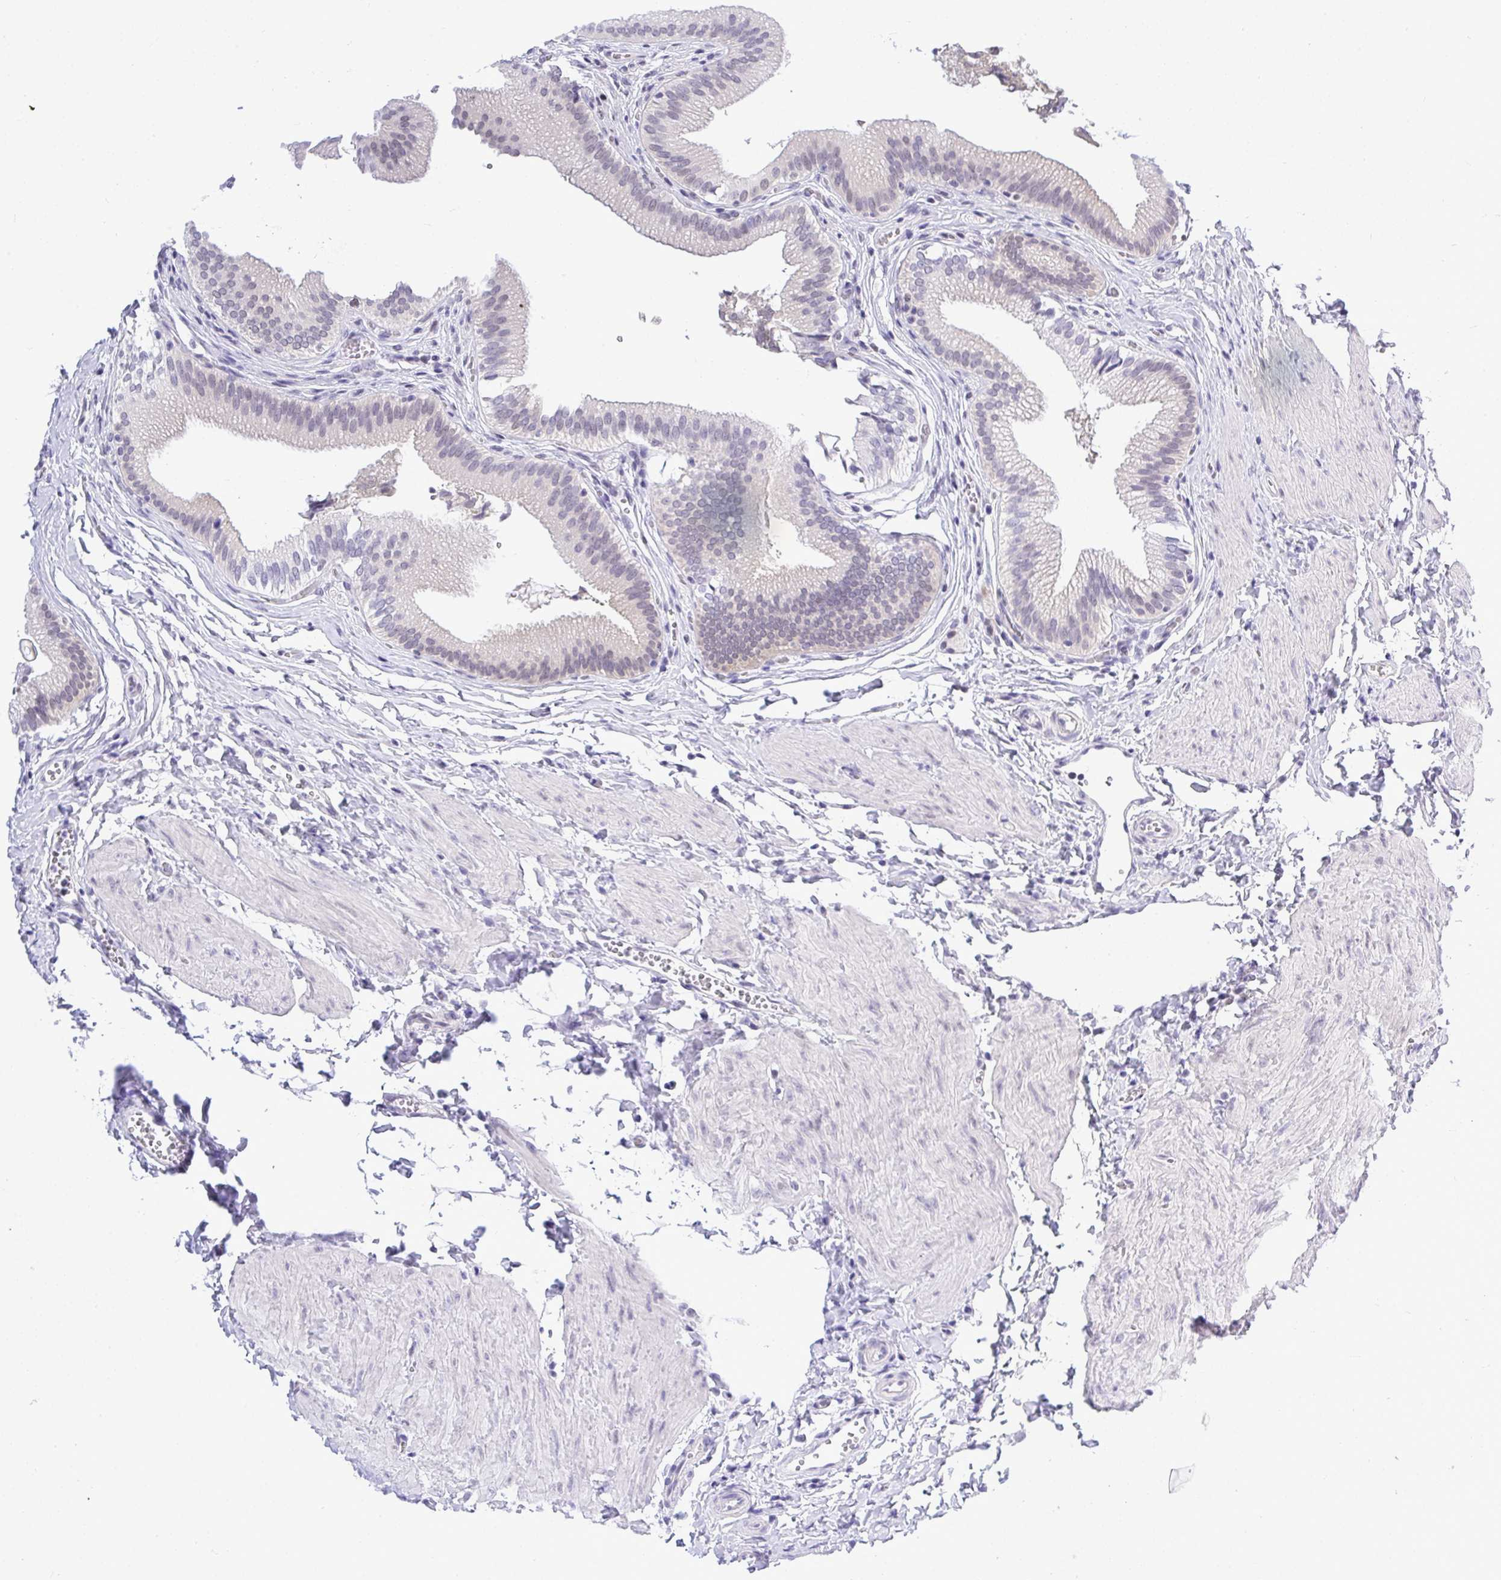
{"staining": {"intensity": "negative", "quantity": "none", "location": "none"}, "tissue": "gallbladder", "cell_type": "Glandular cells", "image_type": "normal", "snomed": [{"axis": "morphology", "description": "Normal tissue, NOS"}, {"axis": "topography", "description": "Gallbladder"}, {"axis": "topography", "description": "Peripheral nerve tissue"}], "caption": "Immunohistochemistry (IHC) of benign gallbladder reveals no positivity in glandular cells.", "gene": "THOP1", "patient": {"sex": "male", "age": 17}}